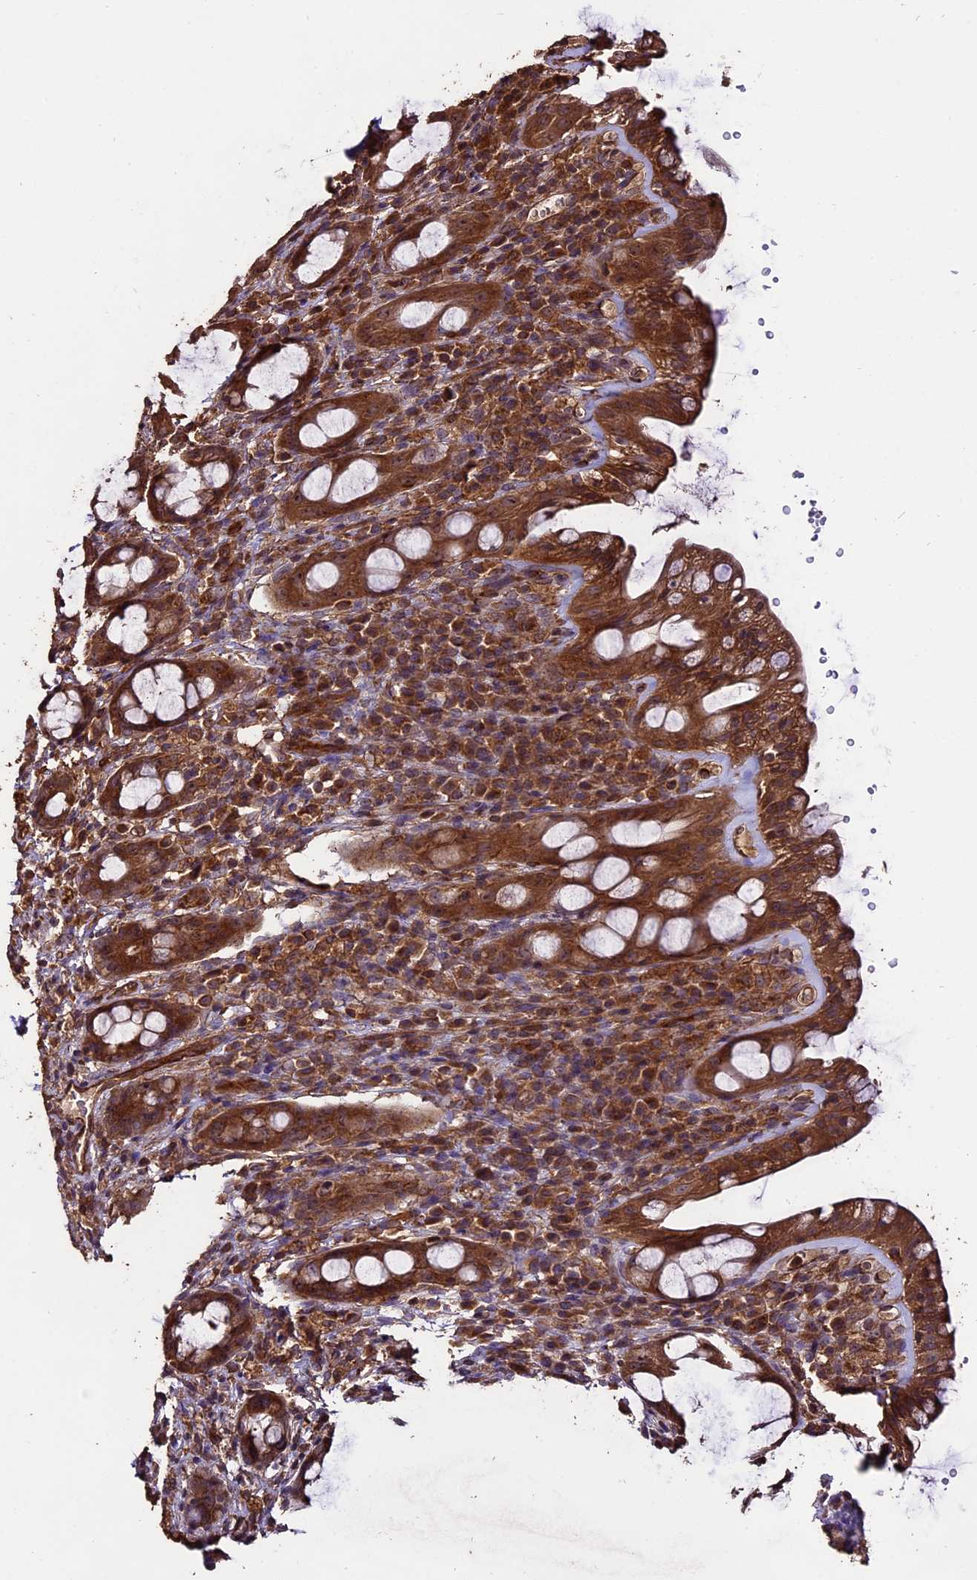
{"staining": {"intensity": "moderate", "quantity": ">75%", "location": "cytoplasmic/membranous"}, "tissue": "rectum", "cell_type": "Glandular cells", "image_type": "normal", "snomed": [{"axis": "morphology", "description": "Normal tissue, NOS"}, {"axis": "topography", "description": "Rectum"}], "caption": "Human rectum stained for a protein (brown) shows moderate cytoplasmic/membranous positive staining in about >75% of glandular cells.", "gene": "TTLL10", "patient": {"sex": "male", "age": 44}}